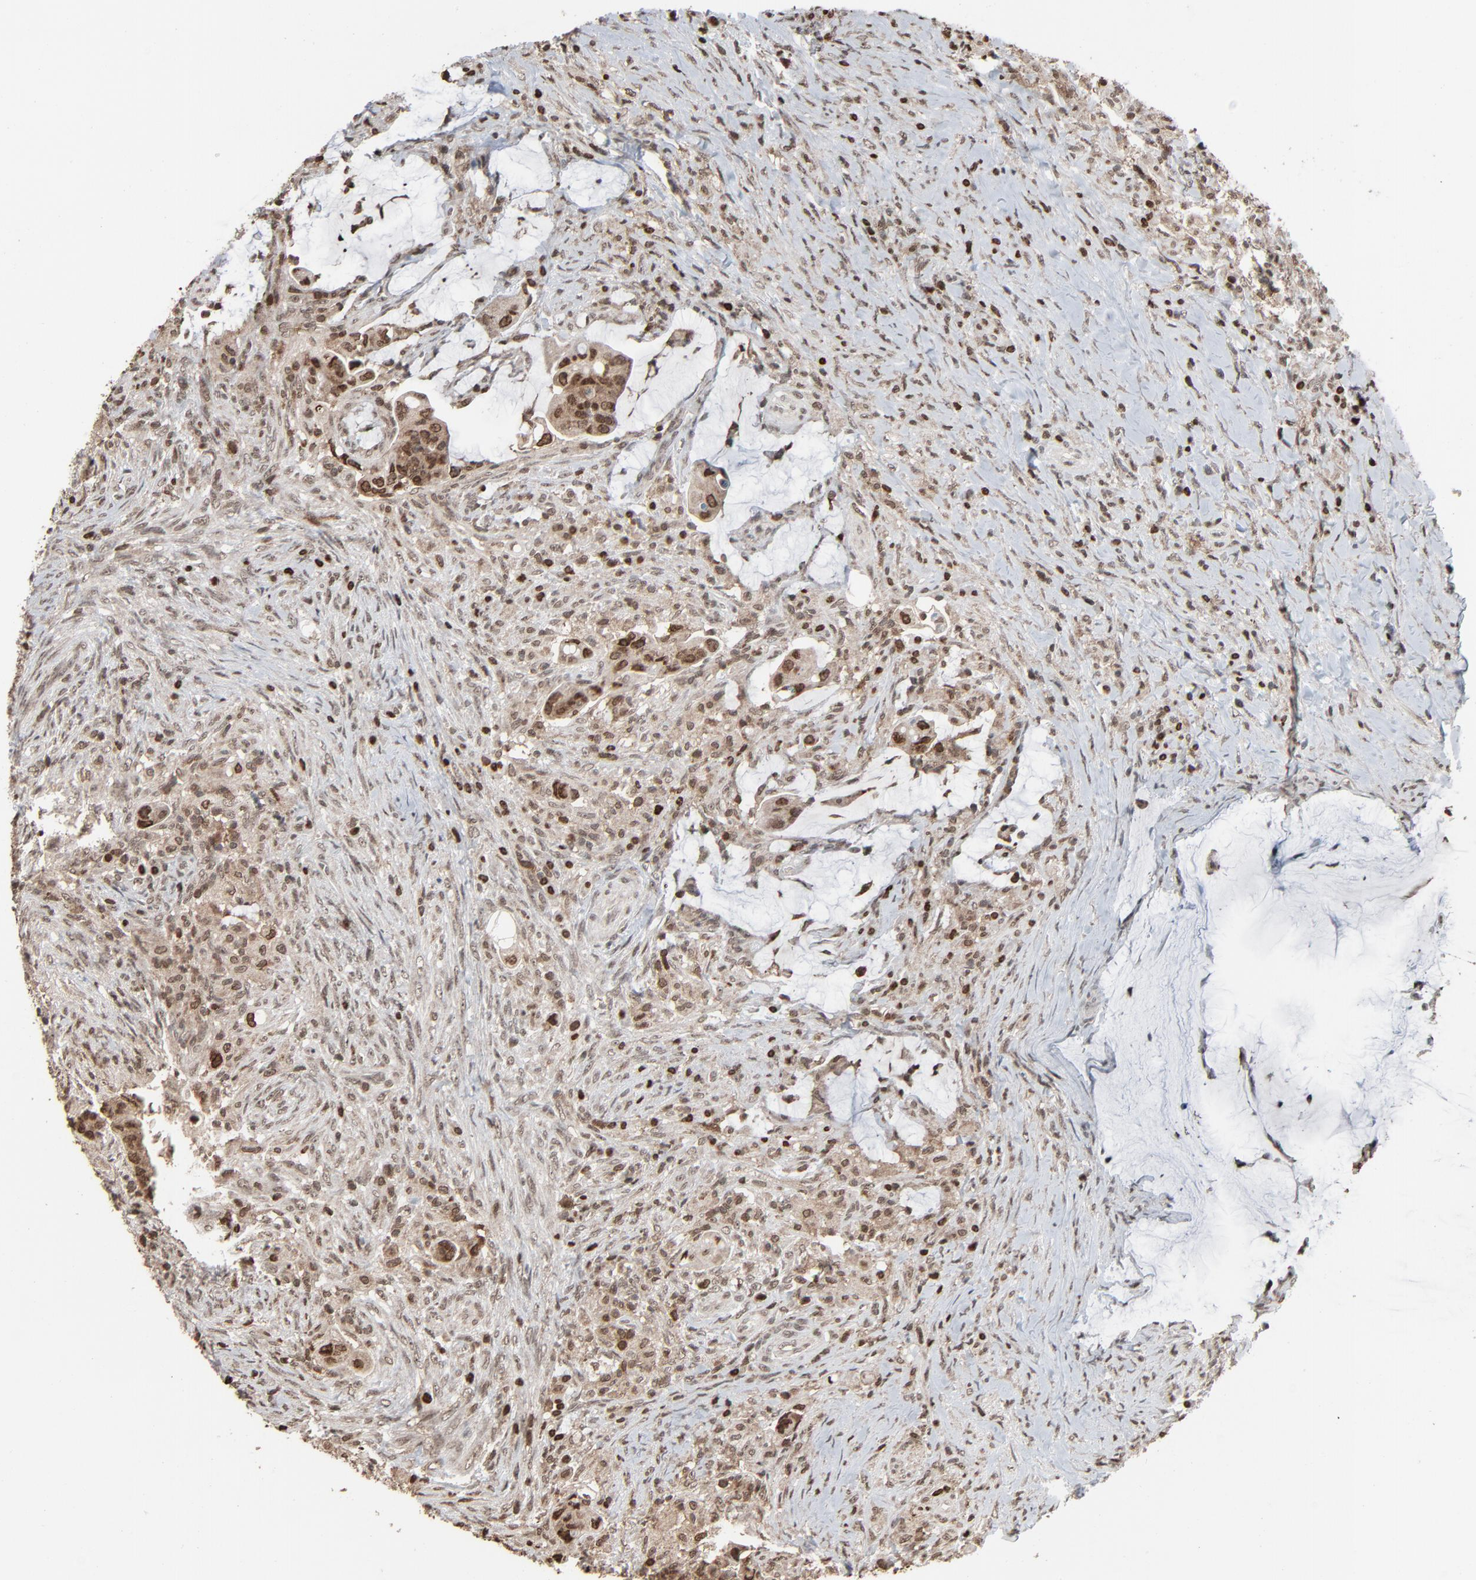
{"staining": {"intensity": "strong", "quantity": ">75%", "location": "cytoplasmic/membranous,nuclear"}, "tissue": "colorectal cancer", "cell_type": "Tumor cells", "image_type": "cancer", "snomed": [{"axis": "morphology", "description": "Adenocarcinoma, NOS"}, {"axis": "topography", "description": "Rectum"}], "caption": "Immunohistochemical staining of colorectal cancer (adenocarcinoma) demonstrates strong cytoplasmic/membranous and nuclear protein positivity in approximately >75% of tumor cells. (DAB (3,3'-diaminobenzidine) IHC with brightfield microscopy, high magnification).", "gene": "RPS6KA3", "patient": {"sex": "female", "age": 71}}